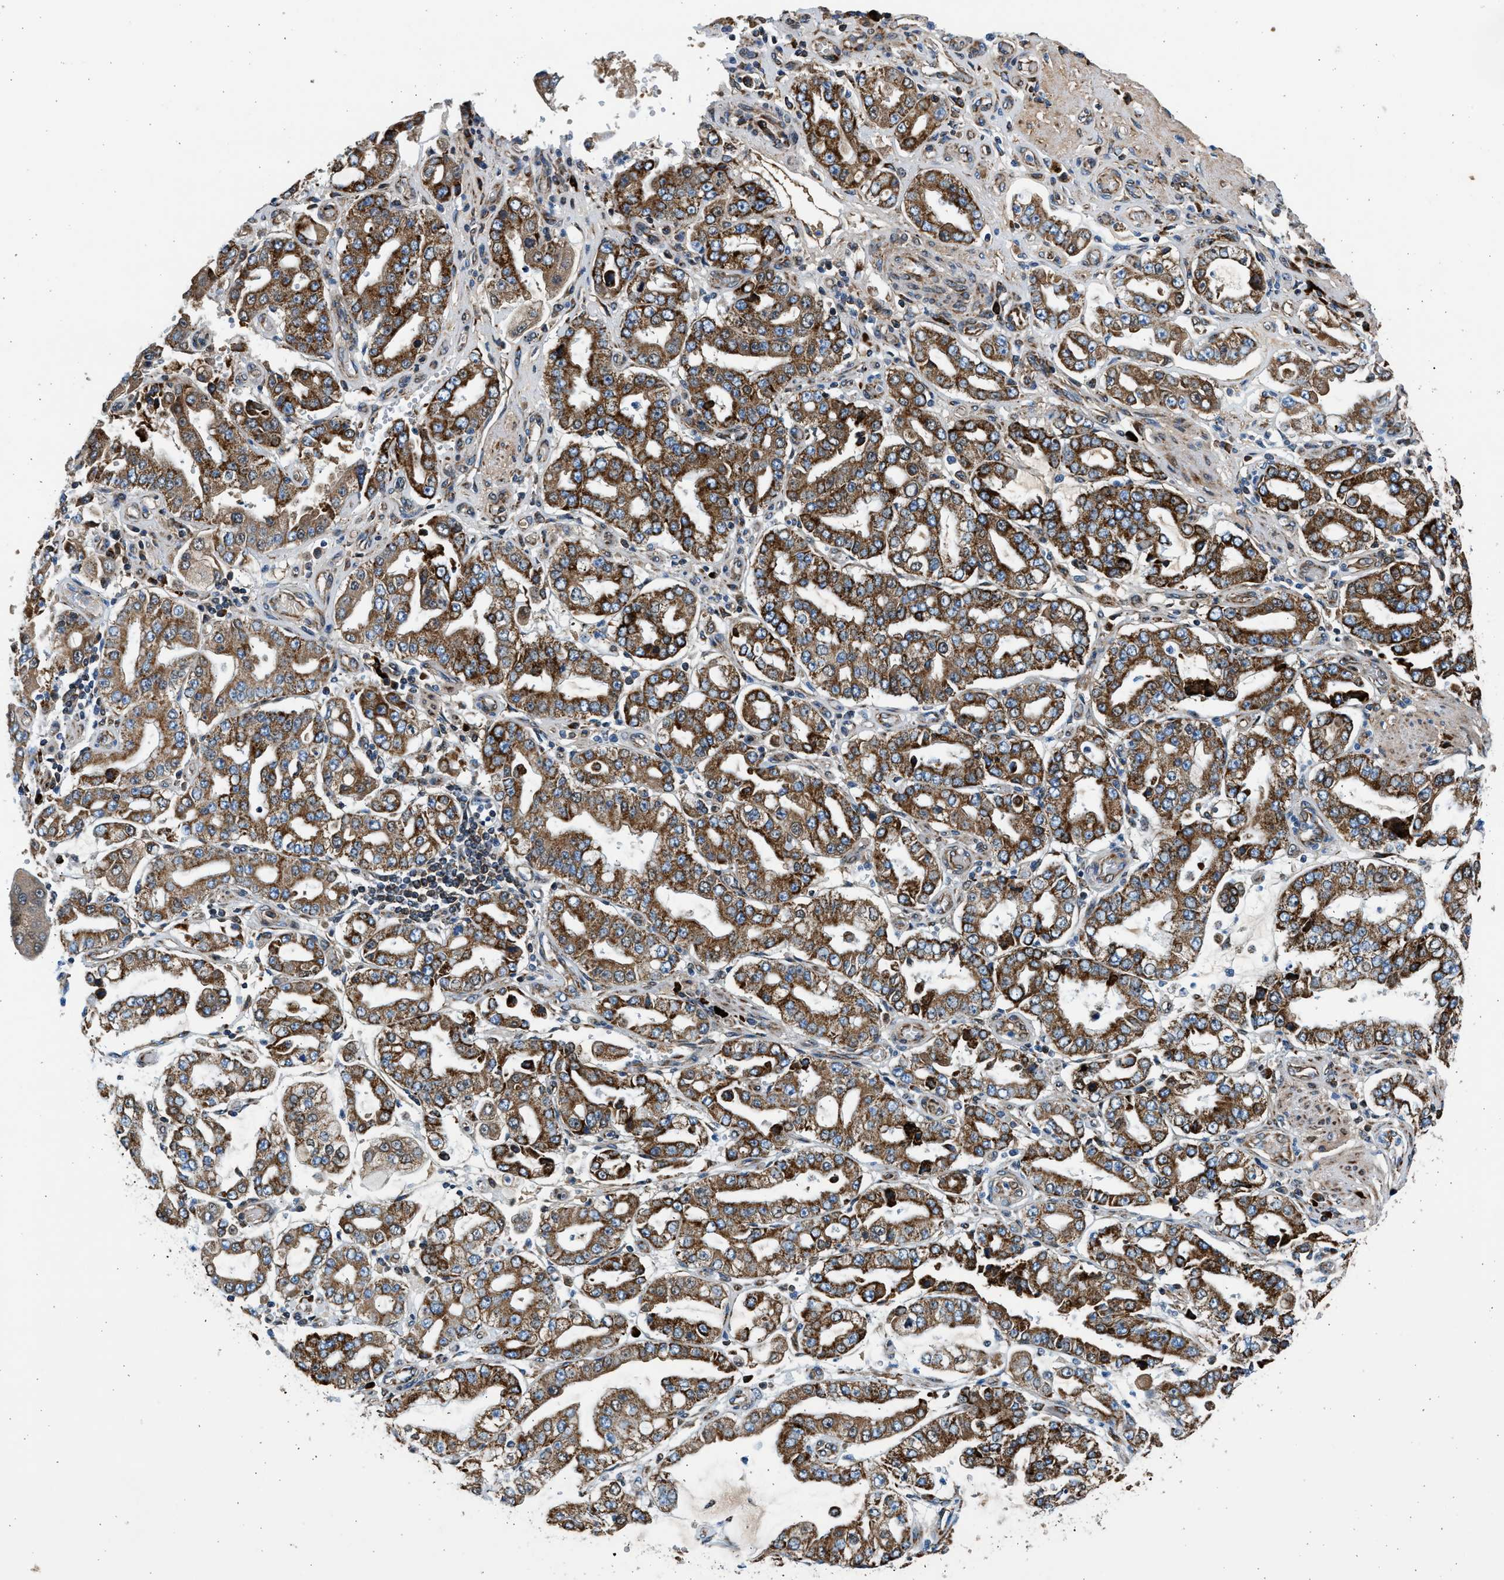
{"staining": {"intensity": "strong", "quantity": ">75%", "location": "cytoplasmic/membranous"}, "tissue": "stomach cancer", "cell_type": "Tumor cells", "image_type": "cancer", "snomed": [{"axis": "morphology", "description": "Adenocarcinoma, NOS"}, {"axis": "topography", "description": "Stomach"}], "caption": "Brown immunohistochemical staining in human stomach cancer exhibits strong cytoplasmic/membranous staining in about >75% of tumor cells. (brown staining indicates protein expression, while blue staining denotes nuclei).", "gene": "KCNMB3", "patient": {"sex": "male", "age": 76}}